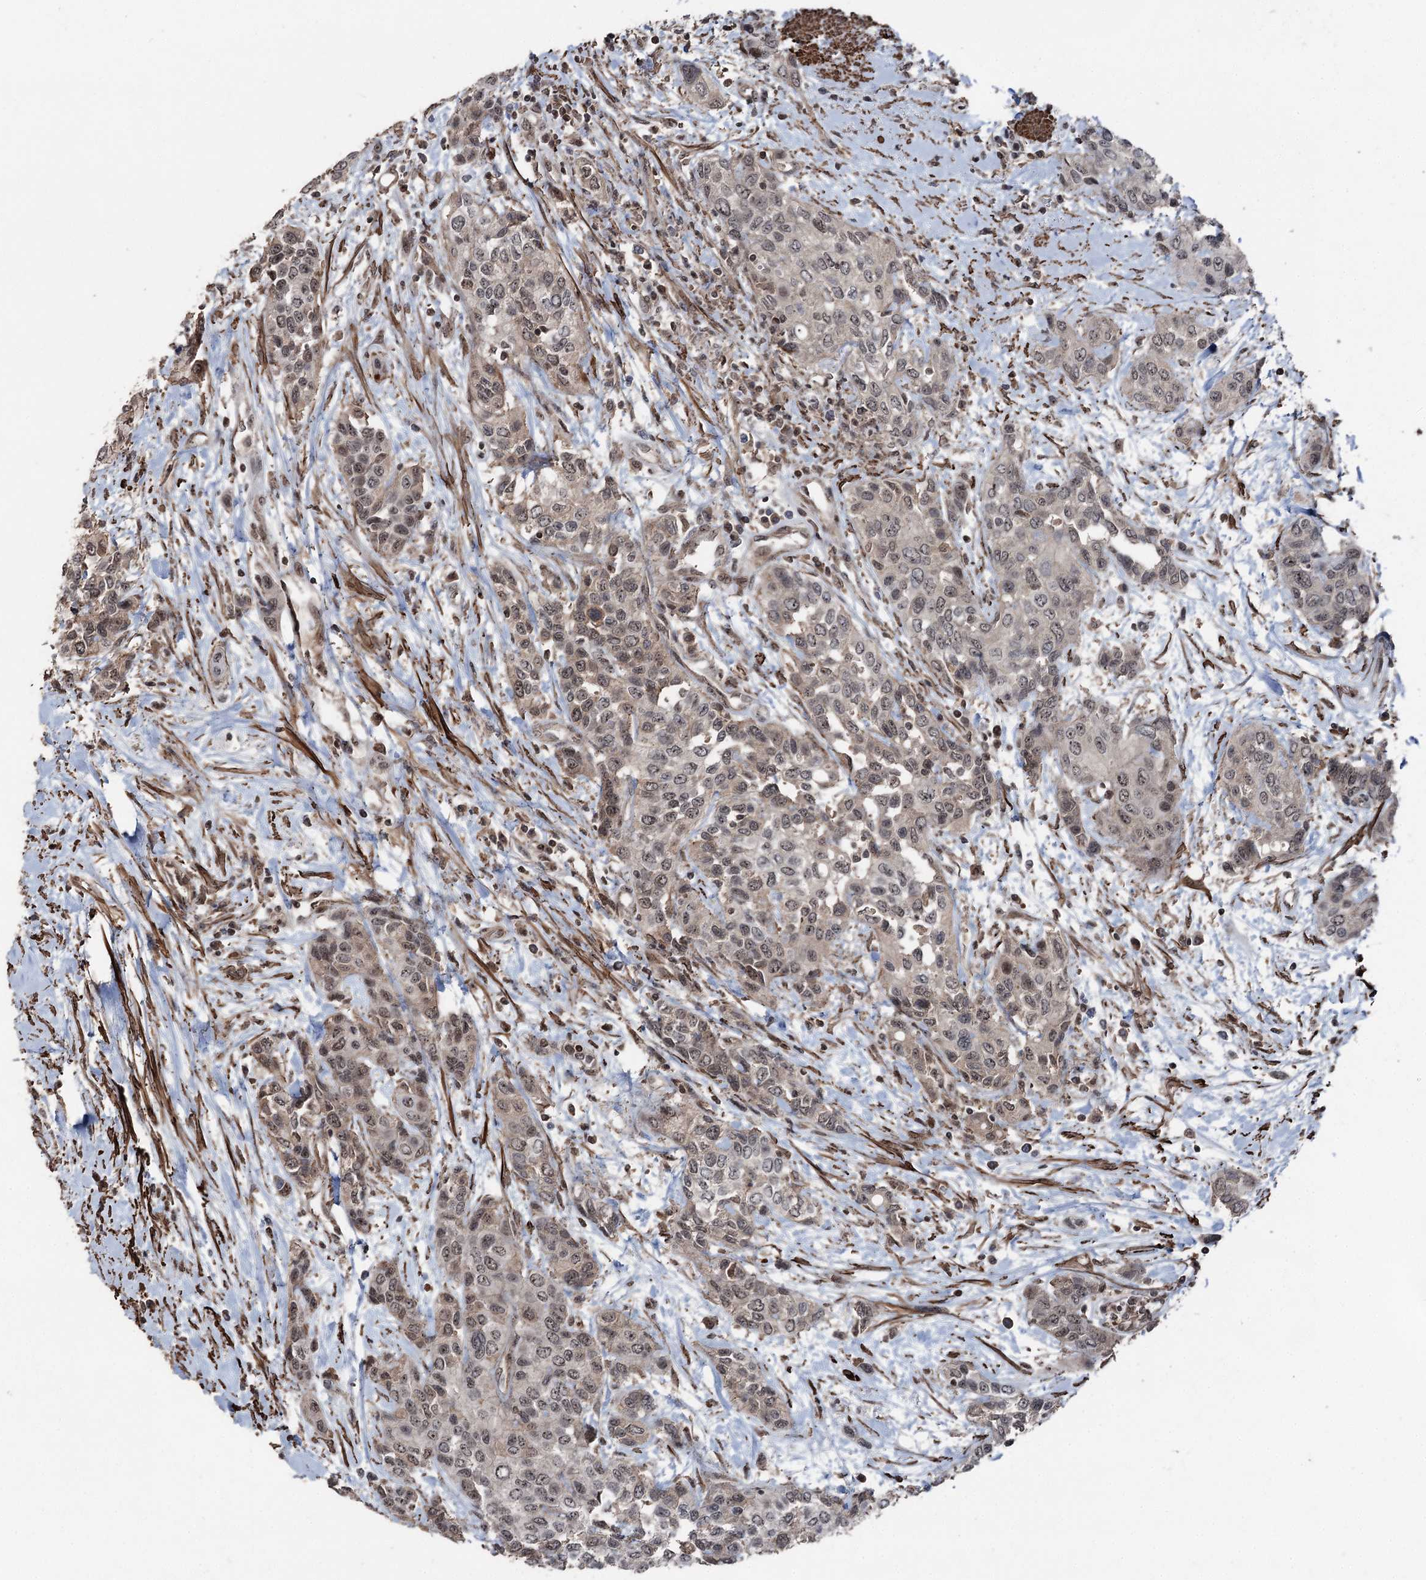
{"staining": {"intensity": "weak", "quantity": ">75%", "location": "nuclear"}, "tissue": "urothelial cancer", "cell_type": "Tumor cells", "image_type": "cancer", "snomed": [{"axis": "morphology", "description": "Normal tissue, NOS"}, {"axis": "morphology", "description": "Urothelial carcinoma, High grade"}, {"axis": "topography", "description": "Vascular tissue"}, {"axis": "topography", "description": "Urinary bladder"}], "caption": "High-grade urothelial carcinoma was stained to show a protein in brown. There is low levels of weak nuclear positivity in approximately >75% of tumor cells.", "gene": "CCDC82", "patient": {"sex": "female", "age": 56}}